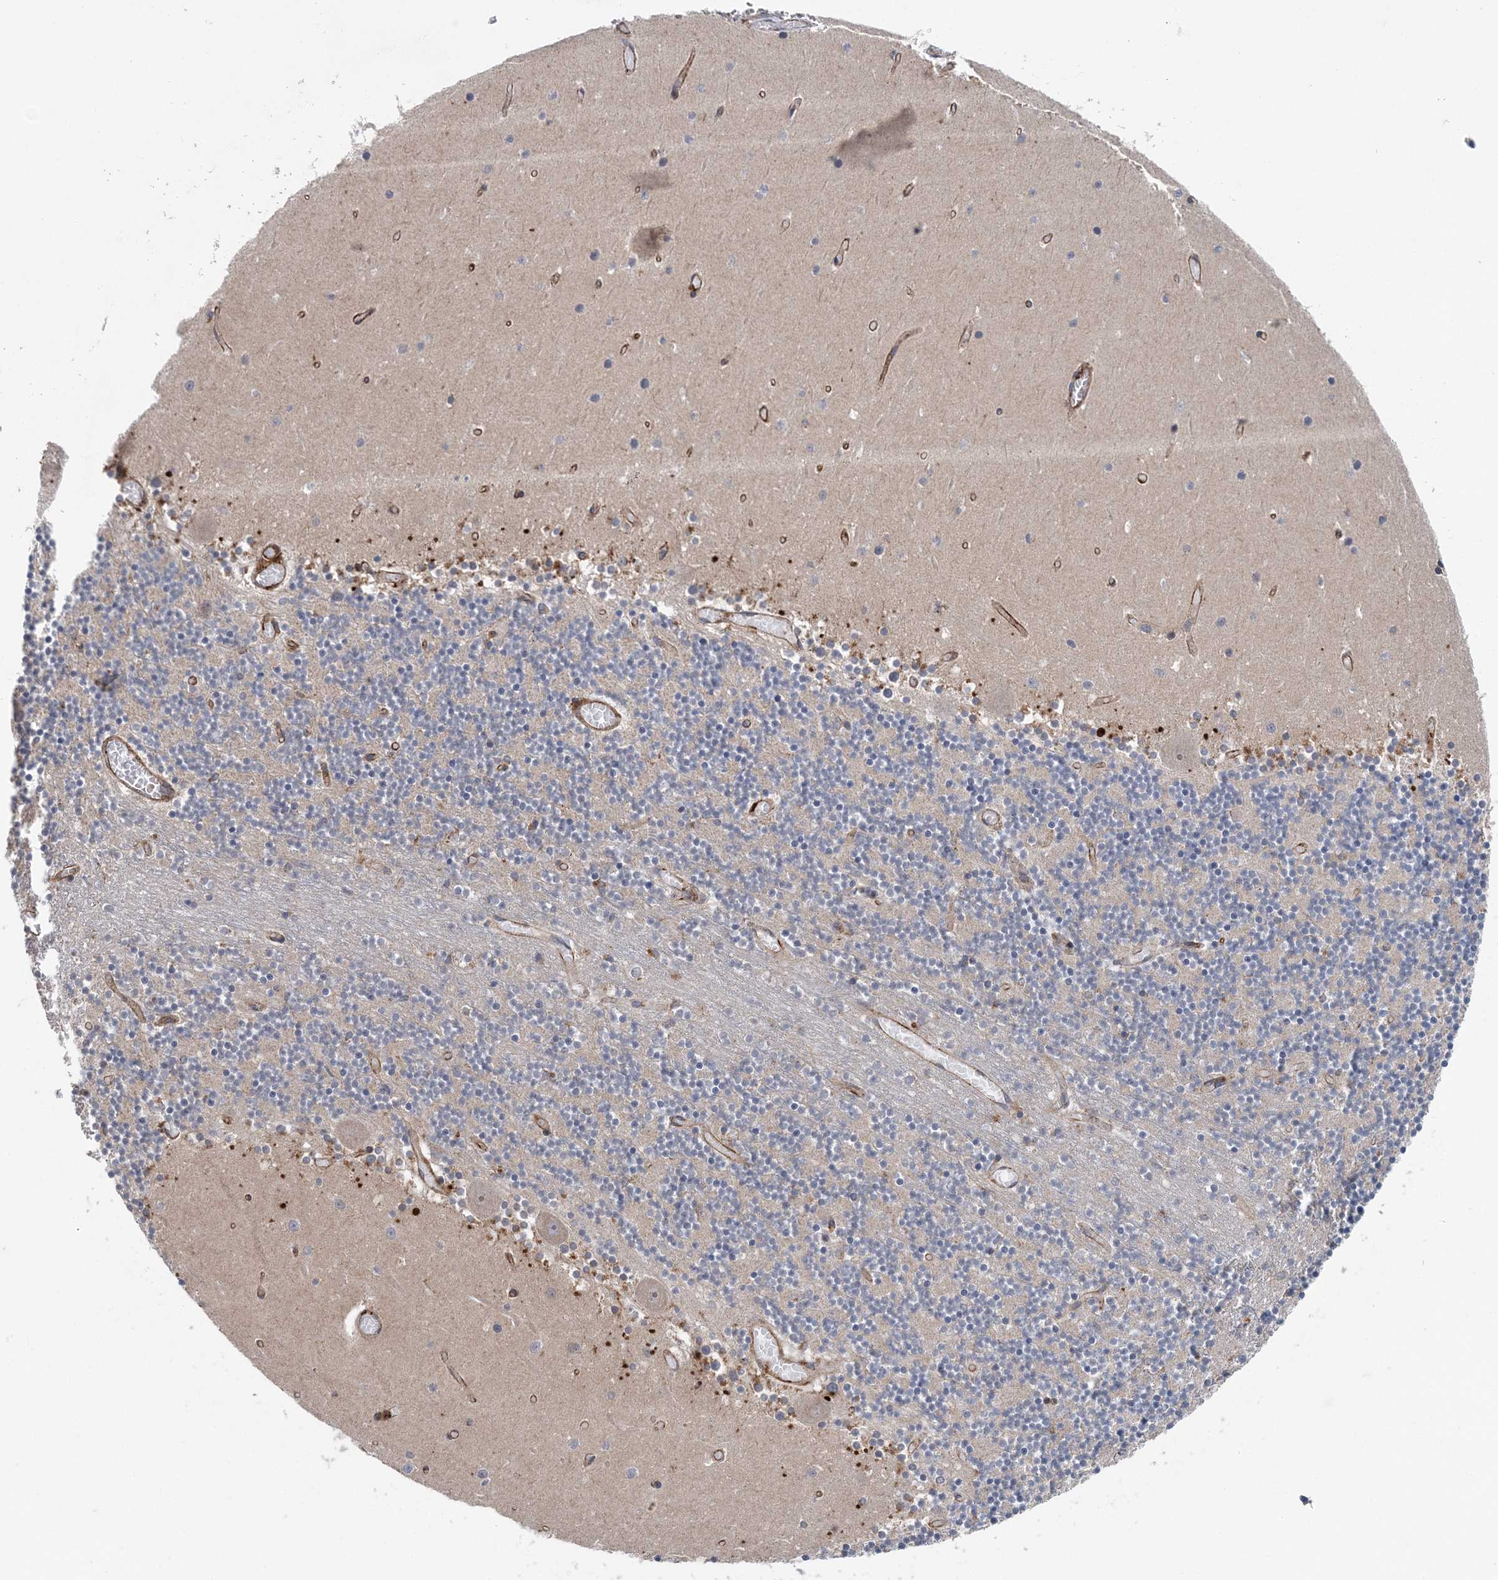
{"staining": {"intensity": "negative", "quantity": "none", "location": "none"}, "tissue": "cerebellum", "cell_type": "Cells in granular layer", "image_type": "normal", "snomed": [{"axis": "morphology", "description": "Normal tissue, NOS"}, {"axis": "topography", "description": "Cerebellum"}], "caption": "Photomicrograph shows no protein staining in cells in granular layer of unremarkable cerebellum.", "gene": "PTTG1IP", "patient": {"sex": "female", "age": 28}}